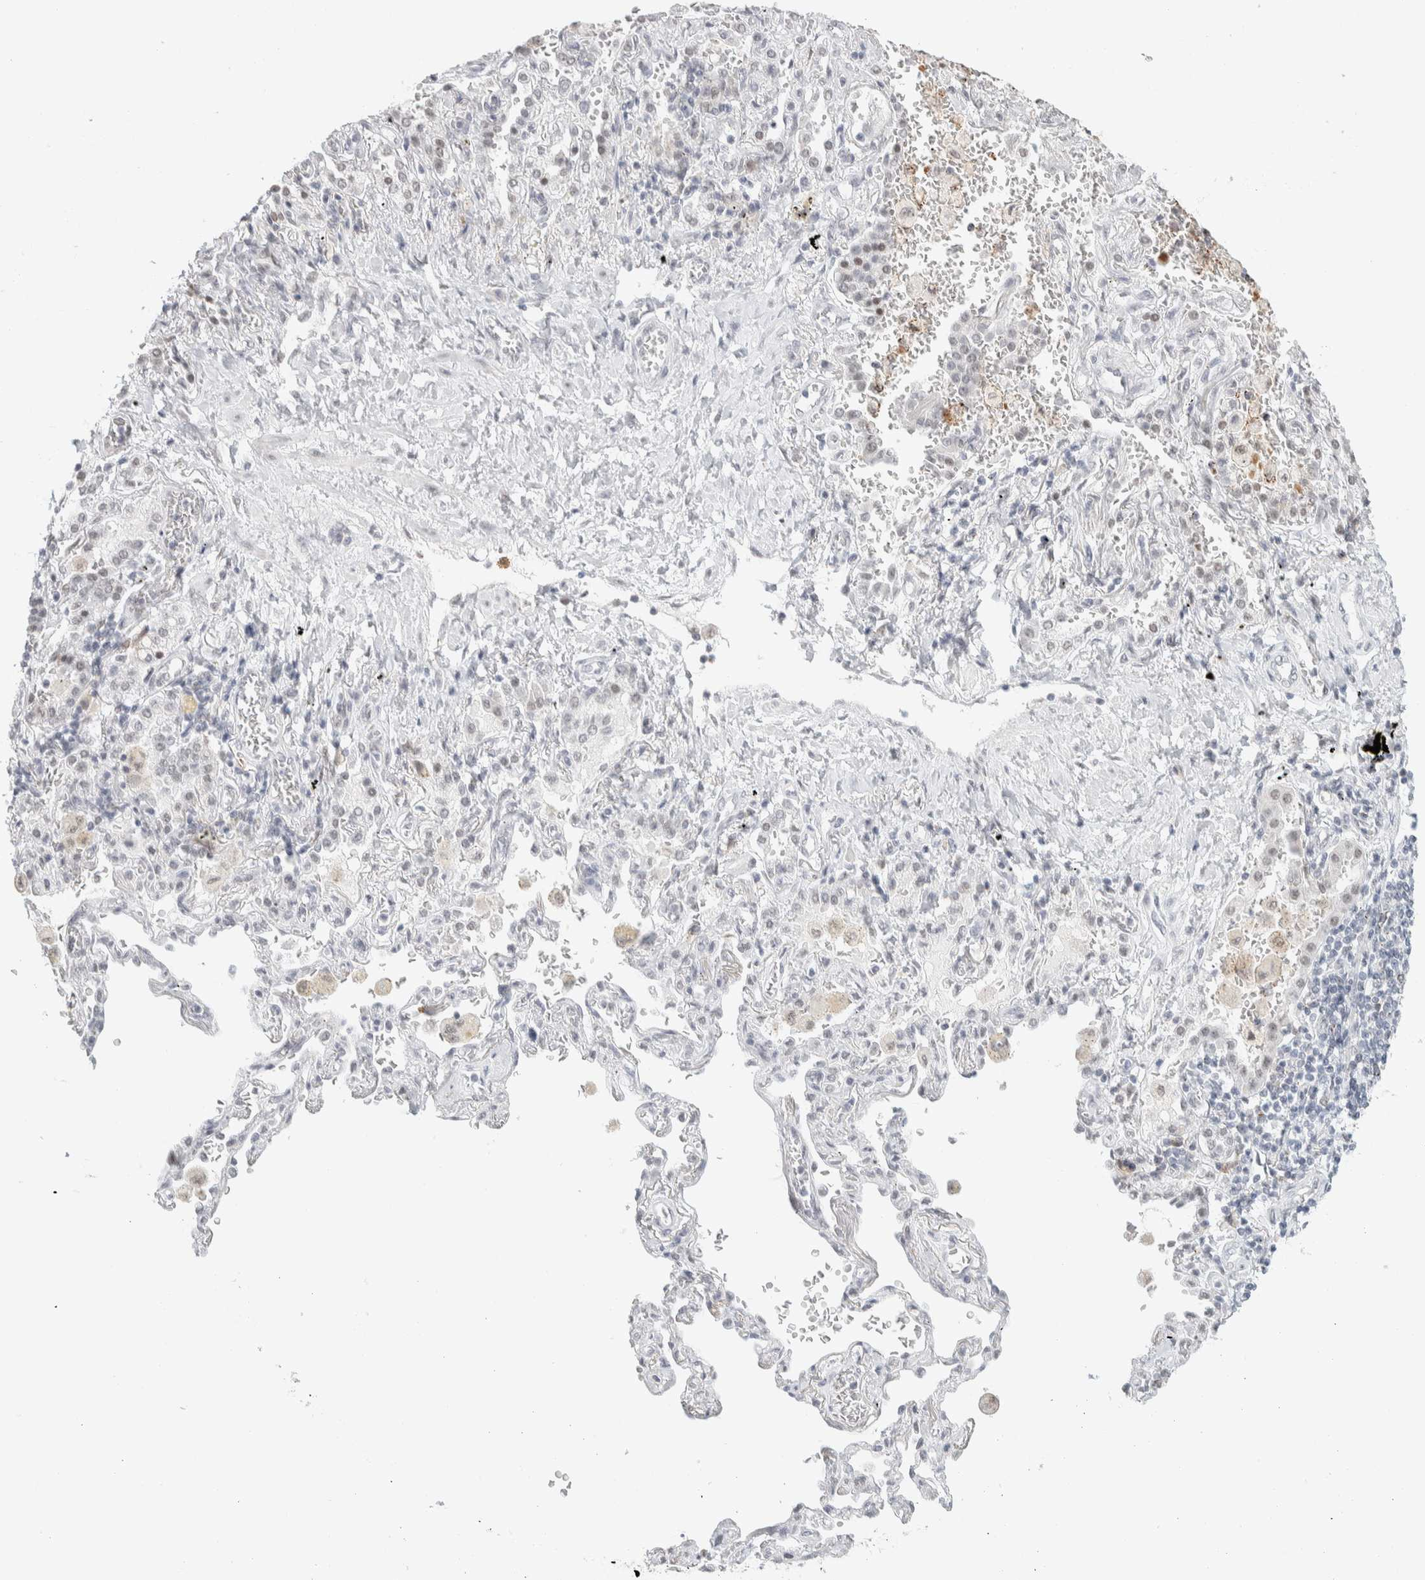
{"staining": {"intensity": "weak", "quantity": "<25%", "location": "cytoplasmic/membranous,nuclear"}, "tissue": "lung cancer", "cell_type": "Tumor cells", "image_type": "cancer", "snomed": [{"axis": "morphology", "description": "Adenocarcinoma, NOS"}, {"axis": "topography", "description": "Lung"}], "caption": "High magnification brightfield microscopy of lung adenocarcinoma stained with DAB (3,3'-diaminobenzidine) (brown) and counterstained with hematoxylin (blue): tumor cells show no significant expression. (Brightfield microscopy of DAB immunohistochemistry (IHC) at high magnification).", "gene": "CDH17", "patient": {"sex": "female", "age": 65}}